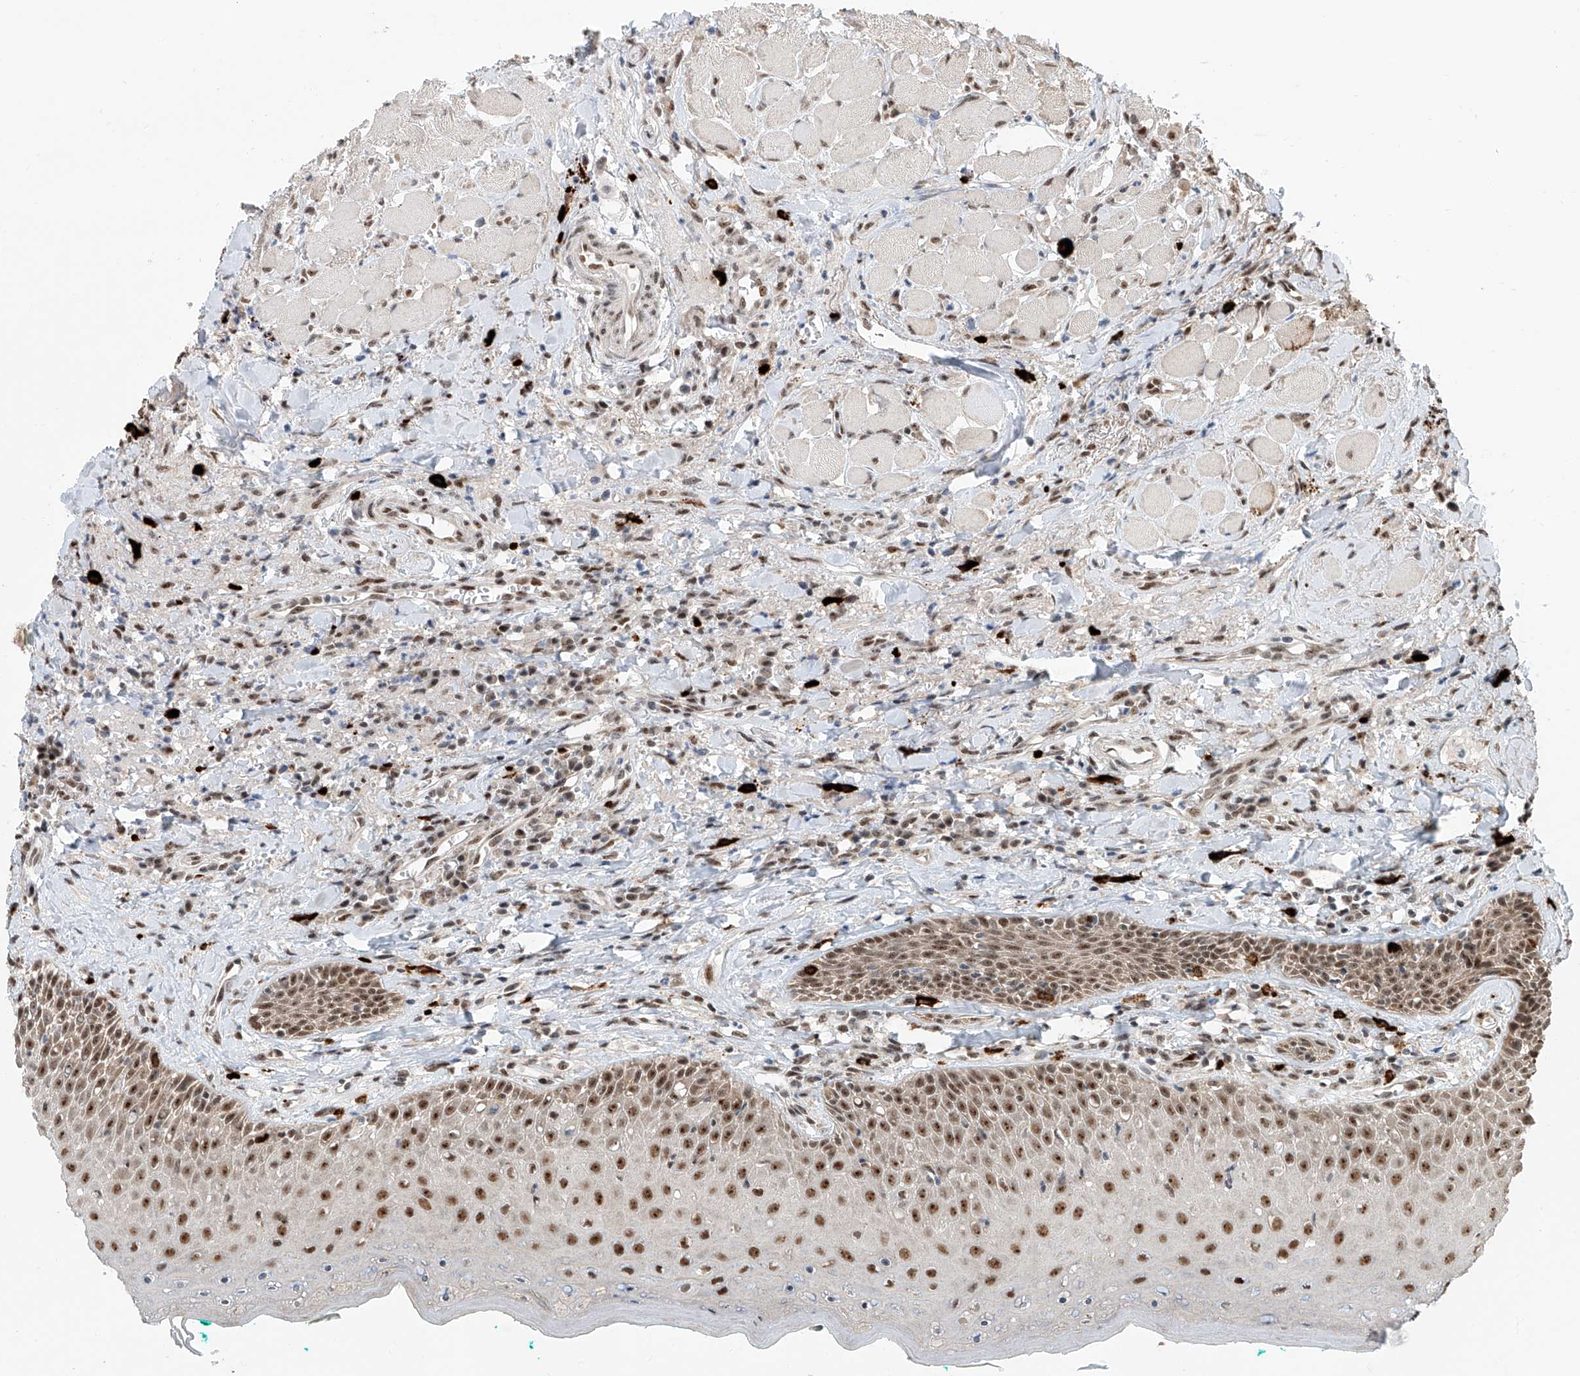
{"staining": {"intensity": "strong", "quantity": "25%-75%", "location": "cytoplasmic/membranous,nuclear"}, "tissue": "oral mucosa", "cell_type": "Squamous epithelial cells", "image_type": "normal", "snomed": [{"axis": "morphology", "description": "Normal tissue, NOS"}, {"axis": "topography", "description": "Oral tissue"}], "caption": "The histopathology image demonstrates a brown stain indicating the presence of a protein in the cytoplasmic/membranous,nuclear of squamous epithelial cells in oral mucosa. (Brightfield microscopy of DAB IHC at high magnification).", "gene": "SDE2", "patient": {"sex": "female", "age": 70}}